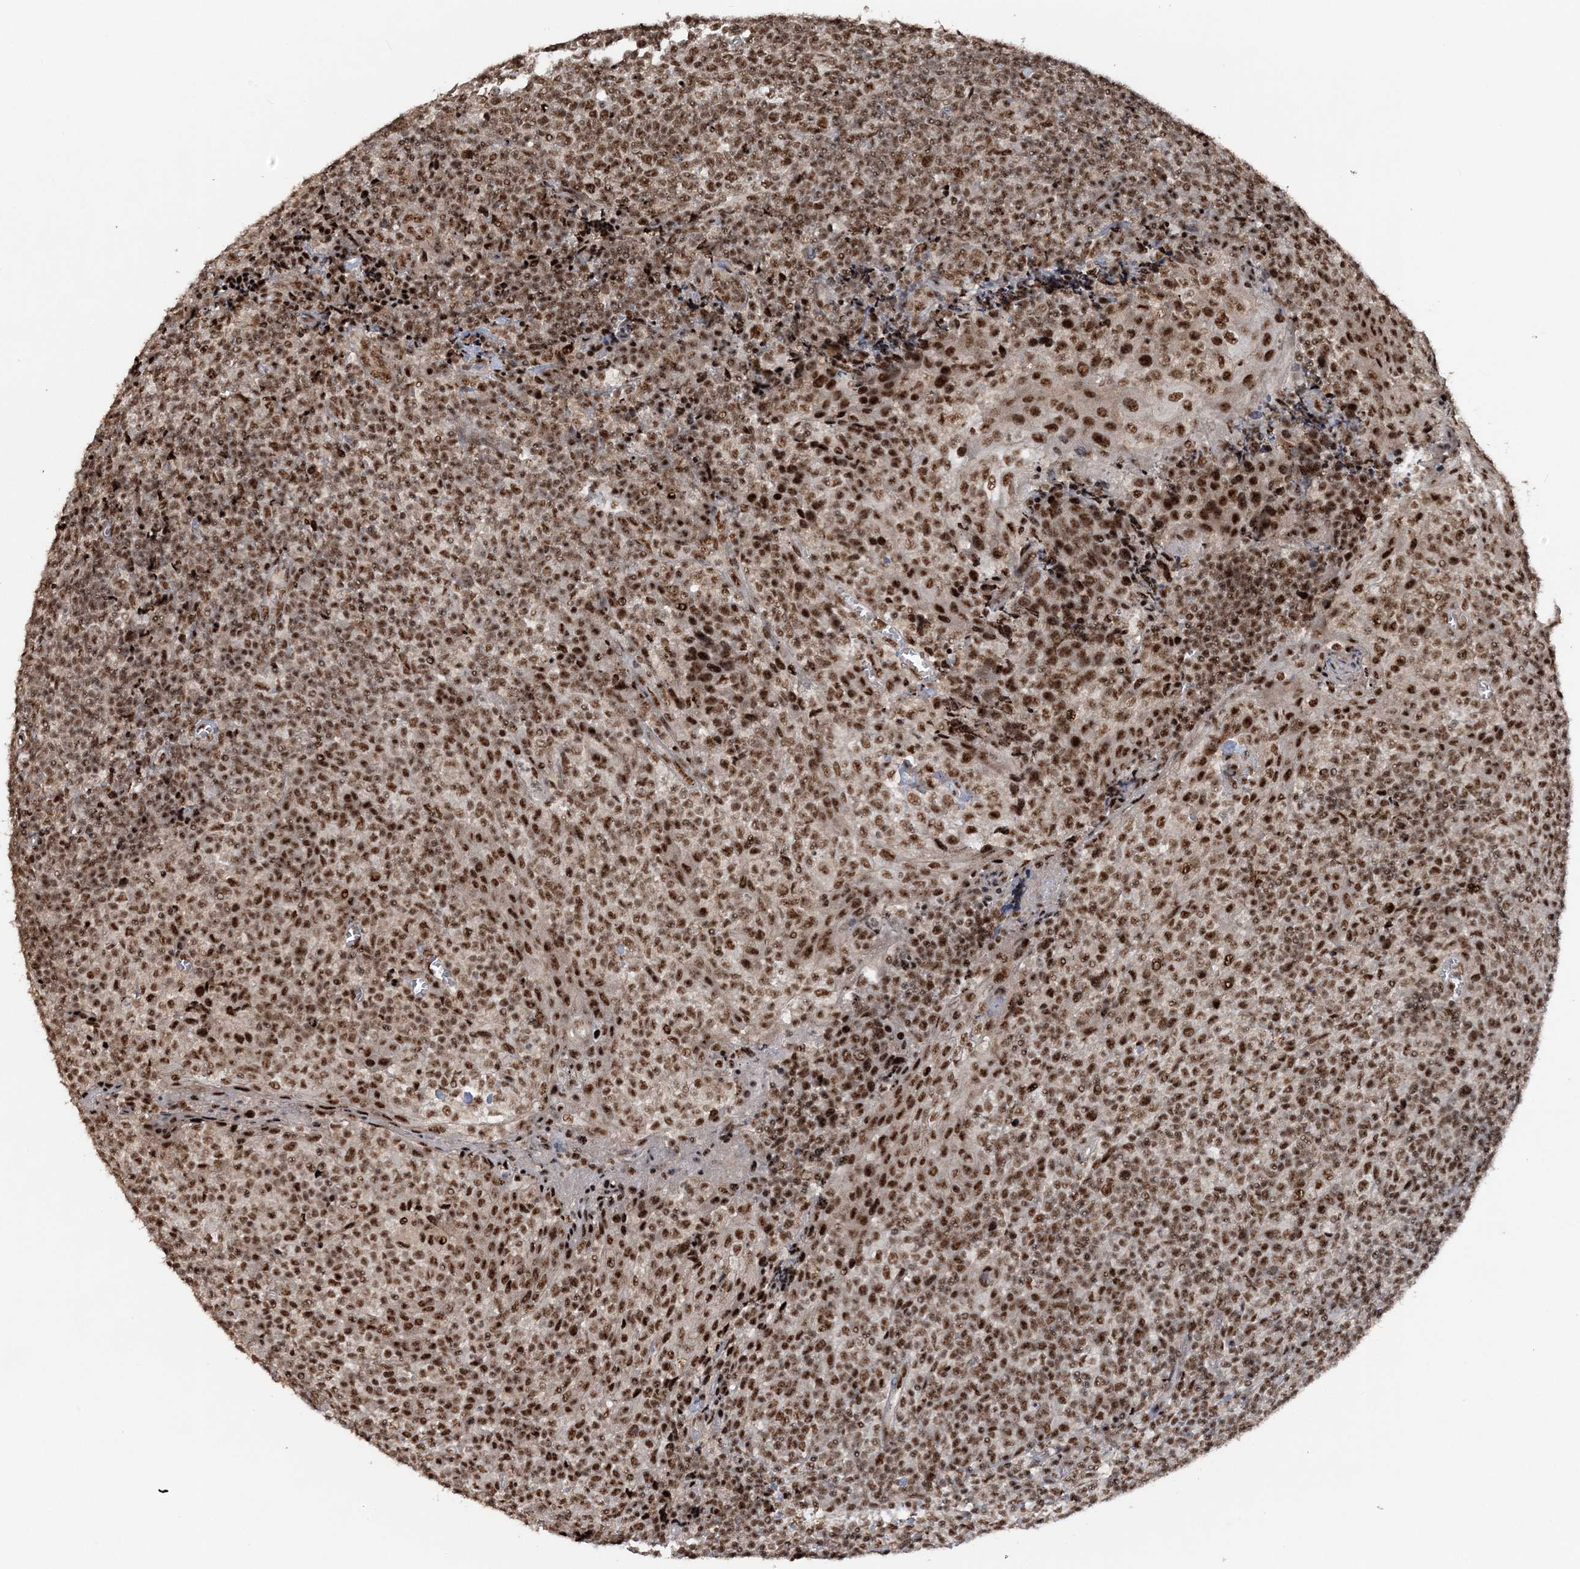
{"staining": {"intensity": "strong", "quantity": ">75%", "location": "nuclear"}, "tissue": "tonsil", "cell_type": "Germinal center cells", "image_type": "normal", "snomed": [{"axis": "morphology", "description": "Normal tissue, NOS"}, {"axis": "topography", "description": "Tonsil"}], "caption": "Protein staining of unremarkable tonsil demonstrates strong nuclear staining in about >75% of germinal center cells.", "gene": "EXOSC8", "patient": {"sex": "female", "age": 19}}